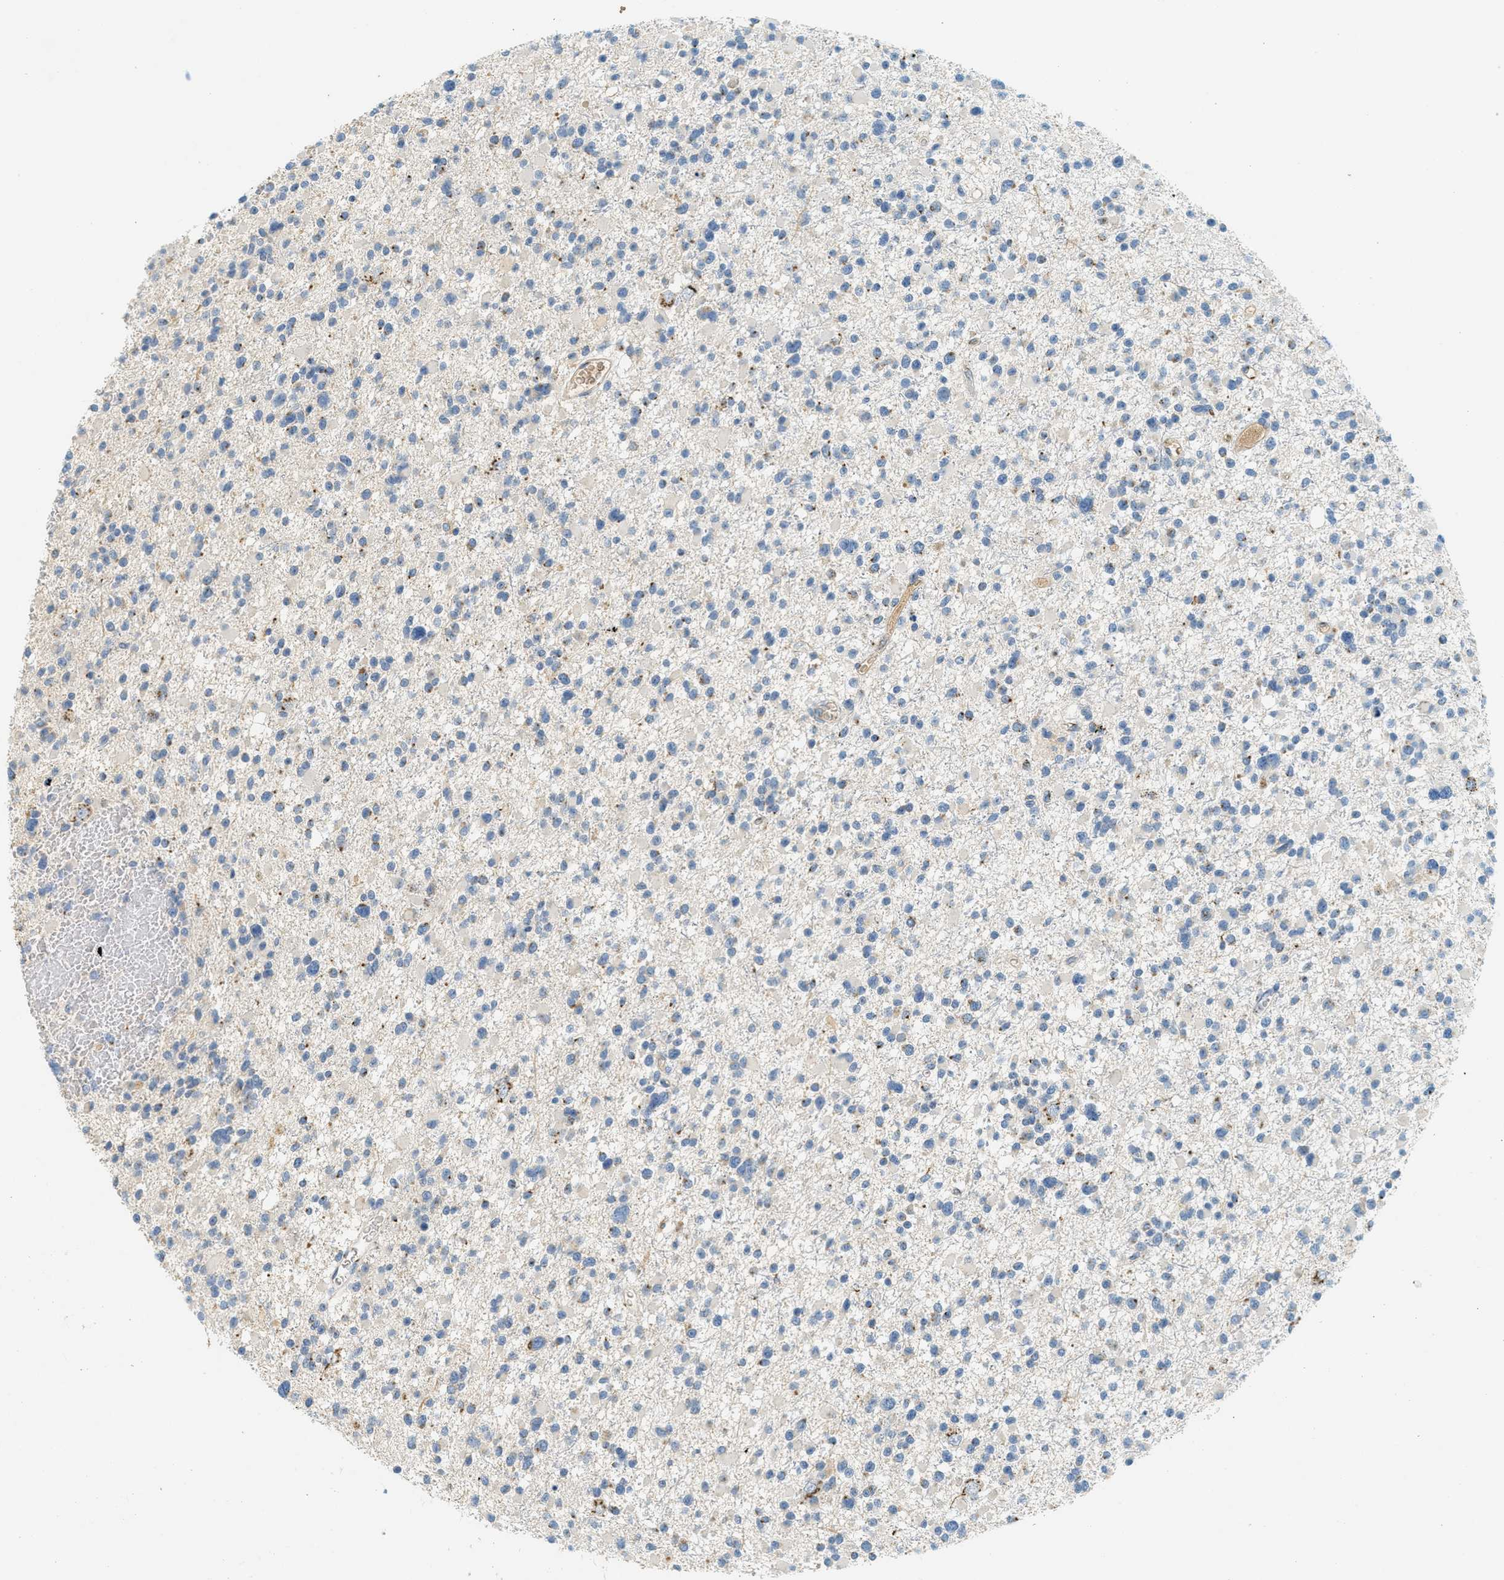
{"staining": {"intensity": "weak", "quantity": "<25%", "location": "cytoplasmic/membranous"}, "tissue": "glioma", "cell_type": "Tumor cells", "image_type": "cancer", "snomed": [{"axis": "morphology", "description": "Glioma, malignant, Low grade"}, {"axis": "topography", "description": "Brain"}], "caption": "A high-resolution image shows immunohistochemistry (IHC) staining of glioma, which demonstrates no significant expression in tumor cells. (DAB (3,3'-diaminobenzidine) immunohistochemistry visualized using brightfield microscopy, high magnification).", "gene": "ENTPD4", "patient": {"sex": "female", "age": 22}}